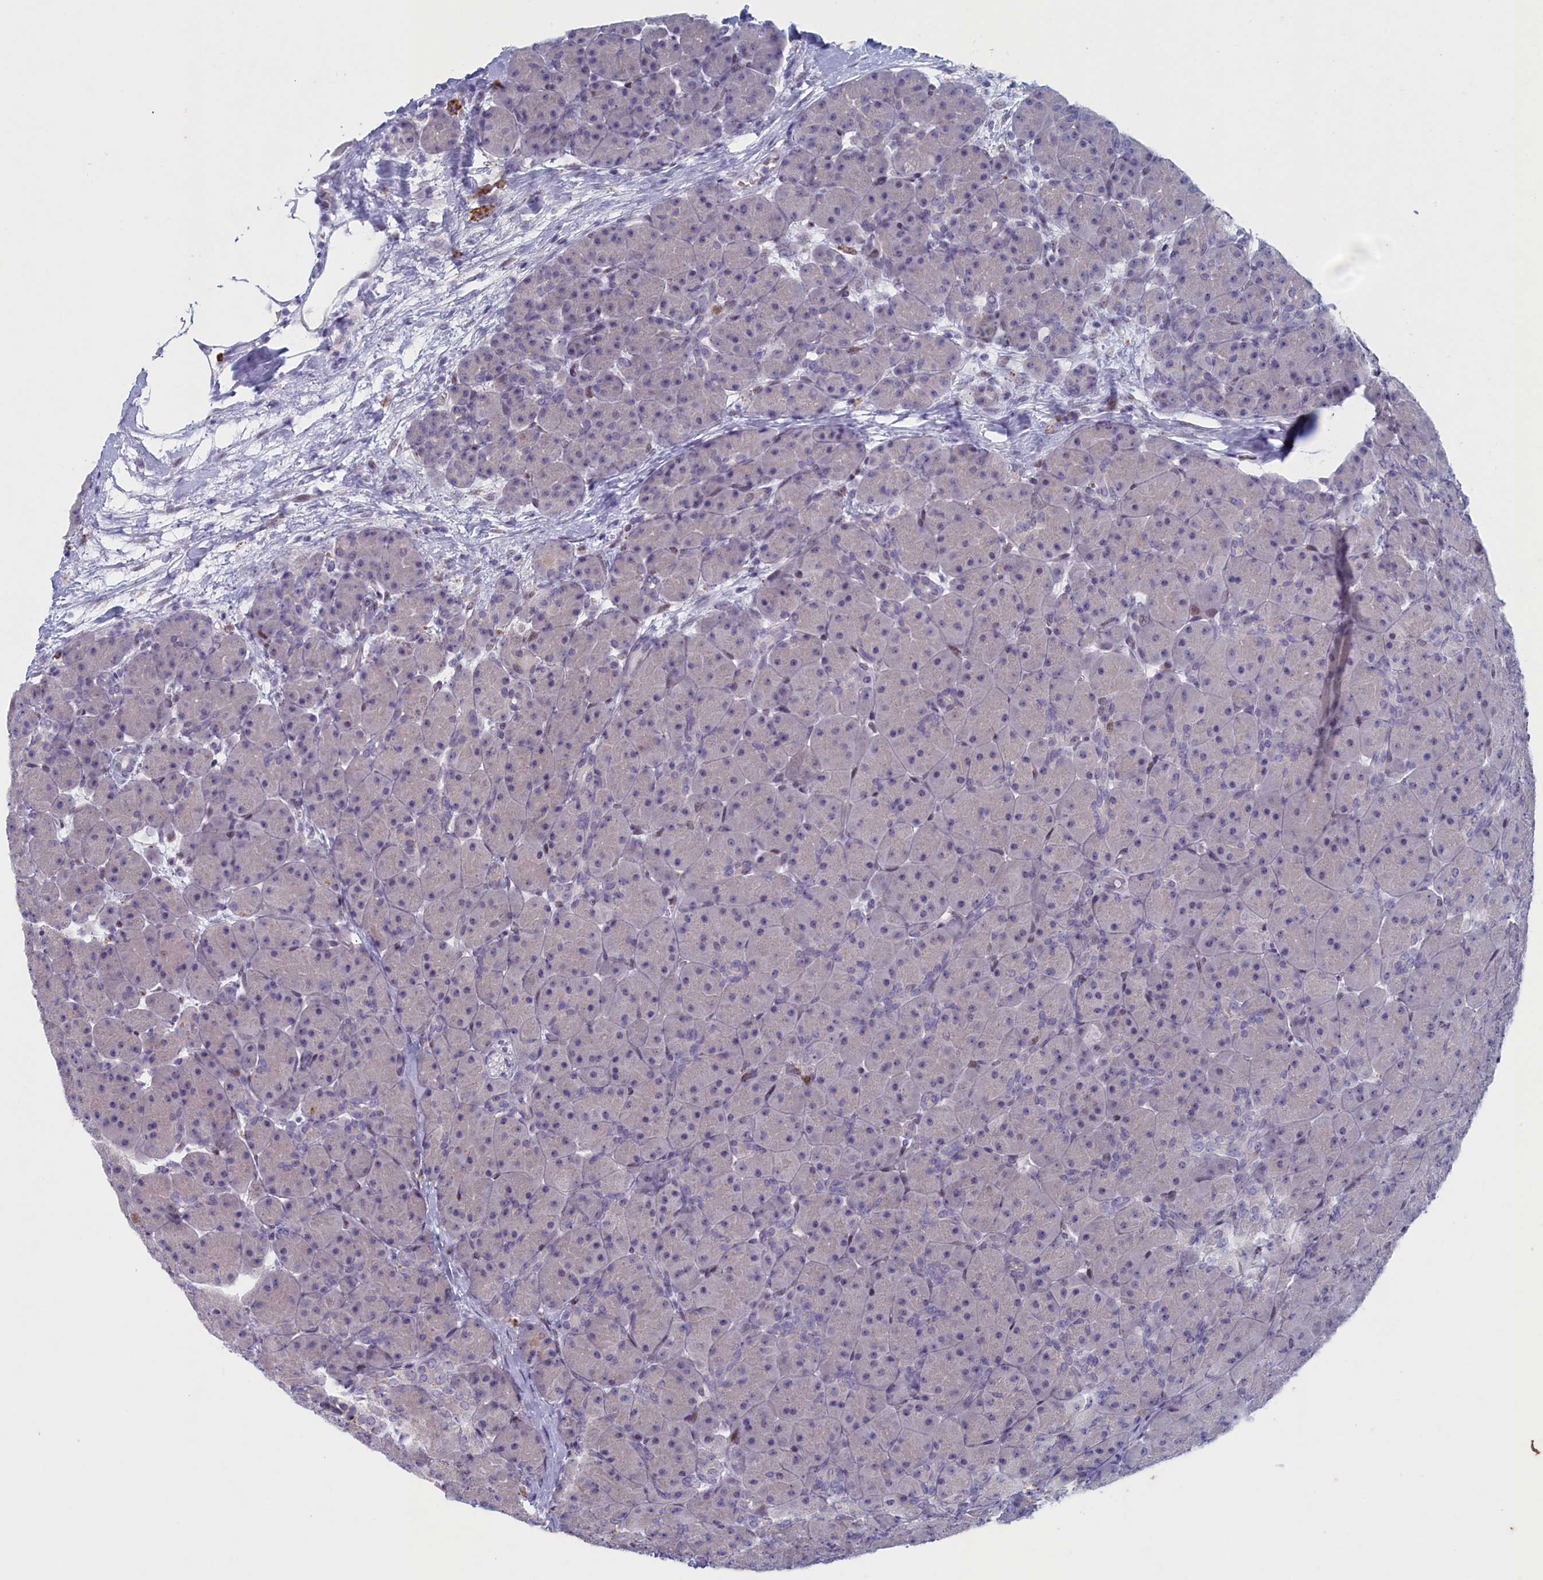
{"staining": {"intensity": "negative", "quantity": "none", "location": "none"}, "tissue": "pancreas", "cell_type": "Exocrine glandular cells", "image_type": "normal", "snomed": [{"axis": "morphology", "description": "Normal tissue, NOS"}, {"axis": "topography", "description": "Pancreas"}], "caption": "This is an immunohistochemistry (IHC) photomicrograph of unremarkable human pancreas. There is no positivity in exocrine glandular cells.", "gene": "WDR76", "patient": {"sex": "male", "age": 66}}